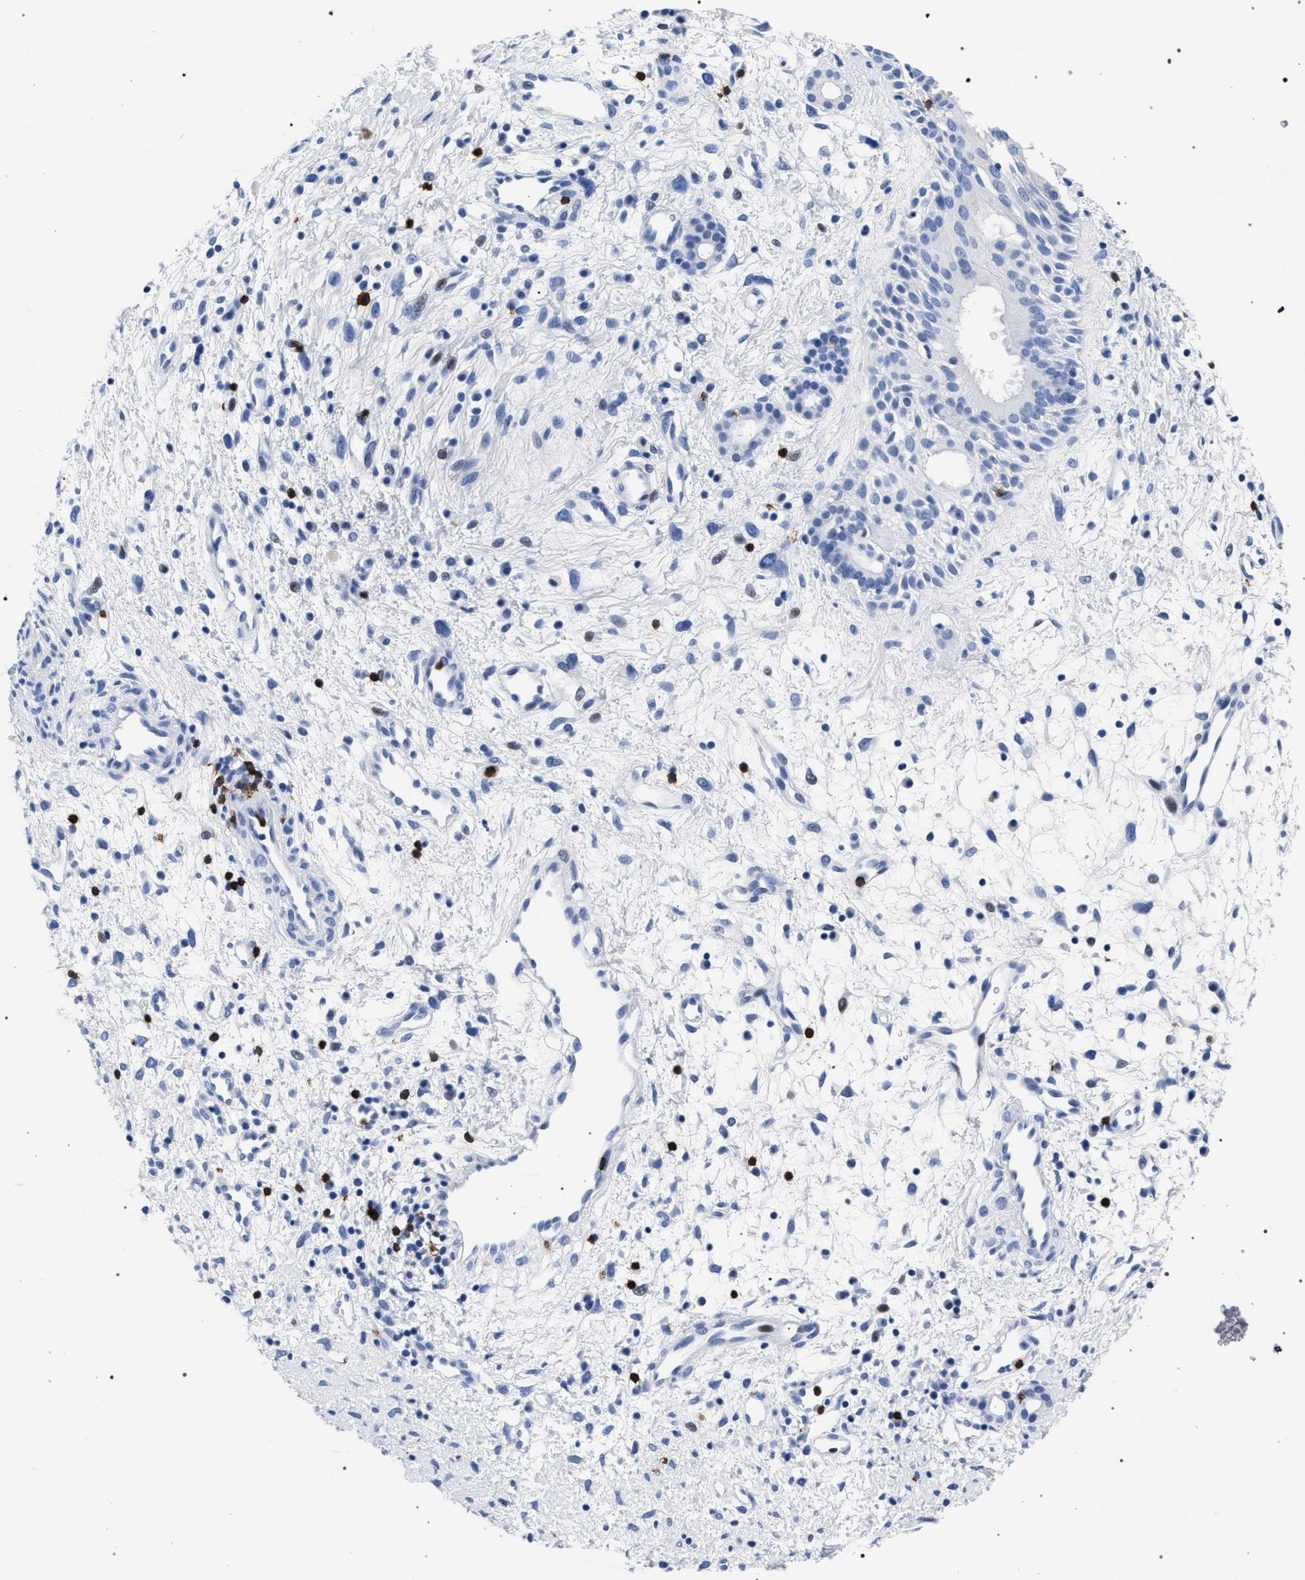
{"staining": {"intensity": "negative", "quantity": "none", "location": "none"}, "tissue": "nasopharynx", "cell_type": "Respiratory epithelial cells", "image_type": "normal", "snomed": [{"axis": "morphology", "description": "Normal tissue, NOS"}, {"axis": "topography", "description": "Nasopharynx"}], "caption": "Photomicrograph shows no protein staining in respiratory epithelial cells of benign nasopharynx.", "gene": "KLRK1", "patient": {"sex": "male", "age": 22}}